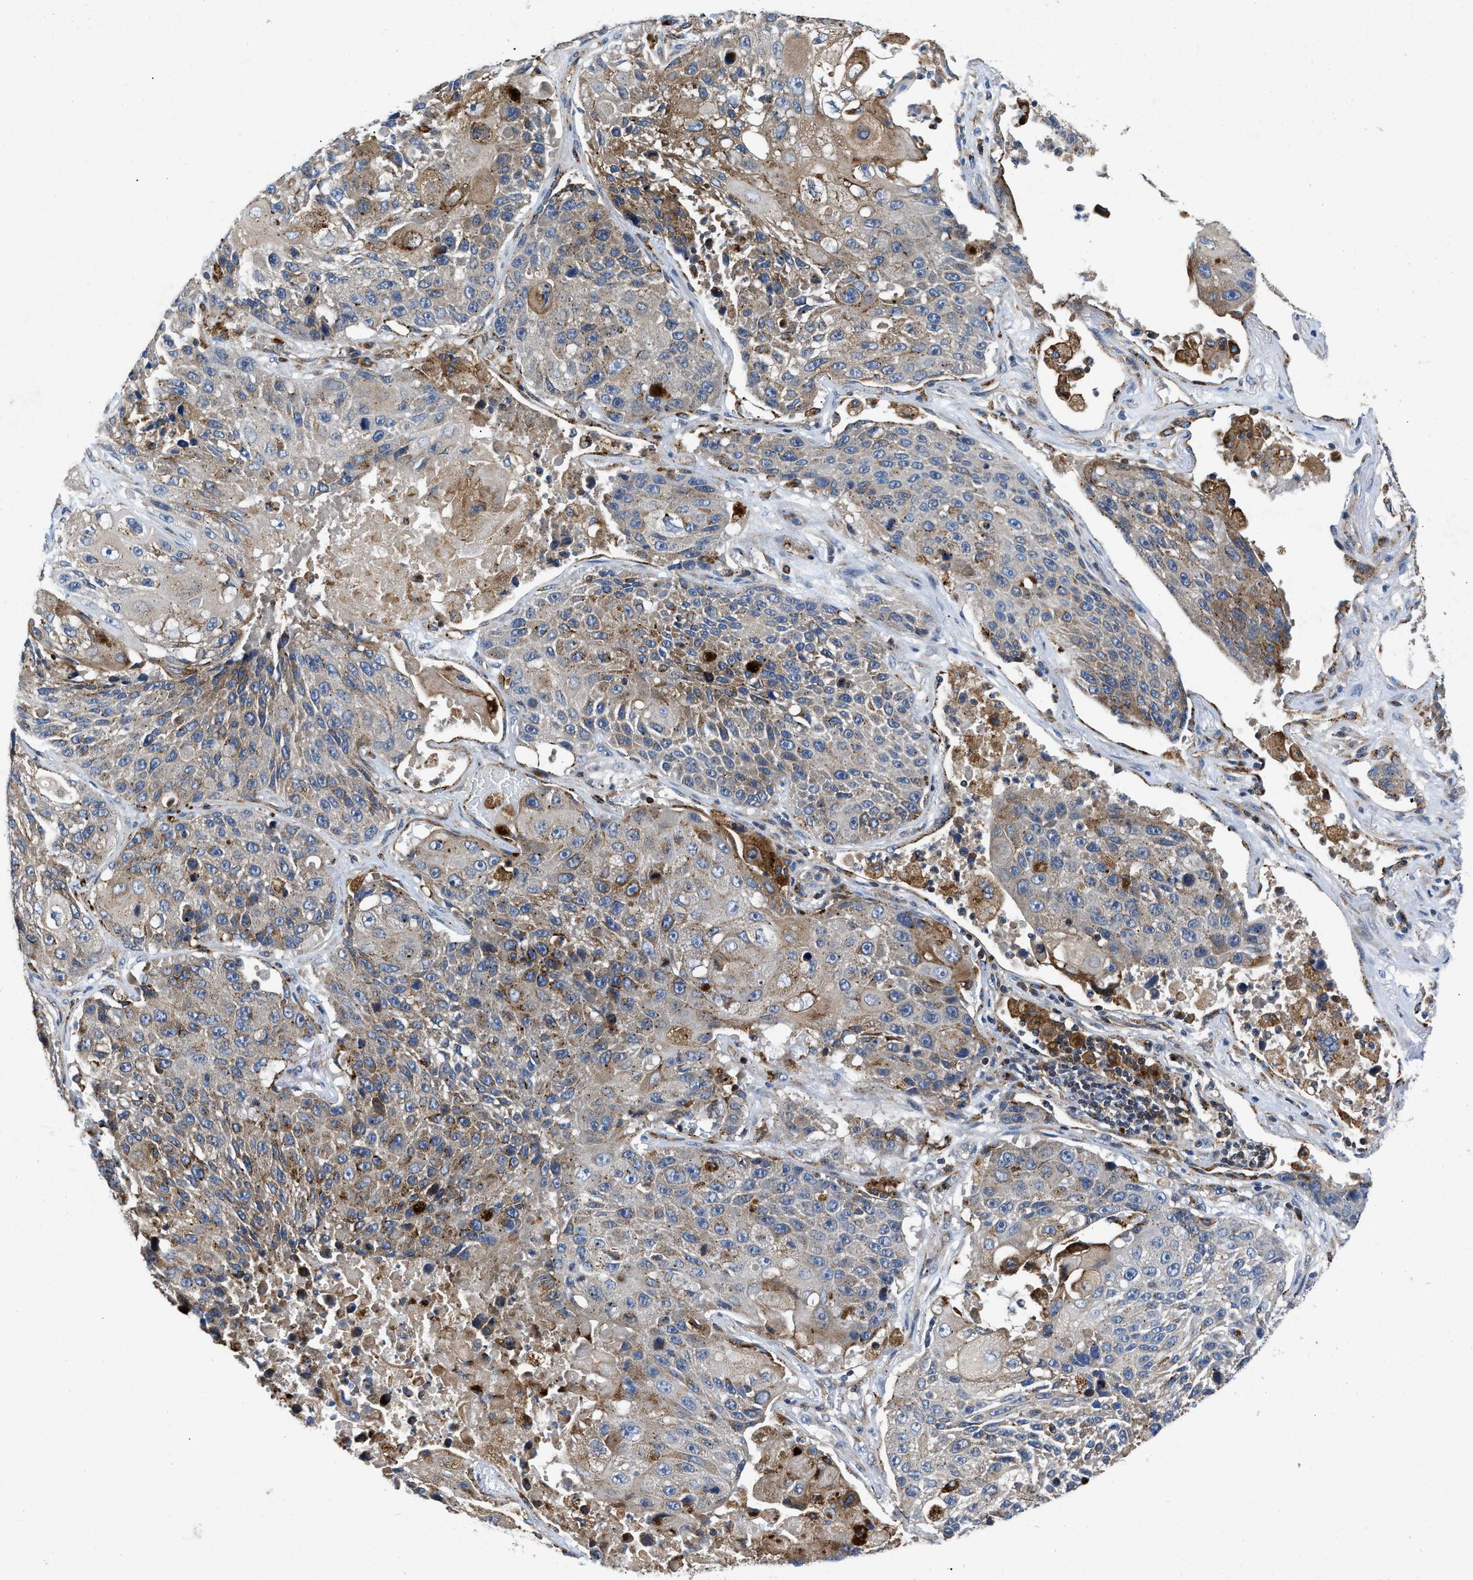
{"staining": {"intensity": "moderate", "quantity": "<25%", "location": "cytoplasmic/membranous"}, "tissue": "lung cancer", "cell_type": "Tumor cells", "image_type": "cancer", "snomed": [{"axis": "morphology", "description": "Squamous cell carcinoma, NOS"}, {"axis": "topography", "description": "Lung"}], "caption": "Approximately <25% of tumor cells in lung cancer display moderate cytoplasmic/membranous protein staining as visualized by brown immunohistochemical staining.", "gene": "ENPP4", "patient": {"sex": "male", "age": 61}}